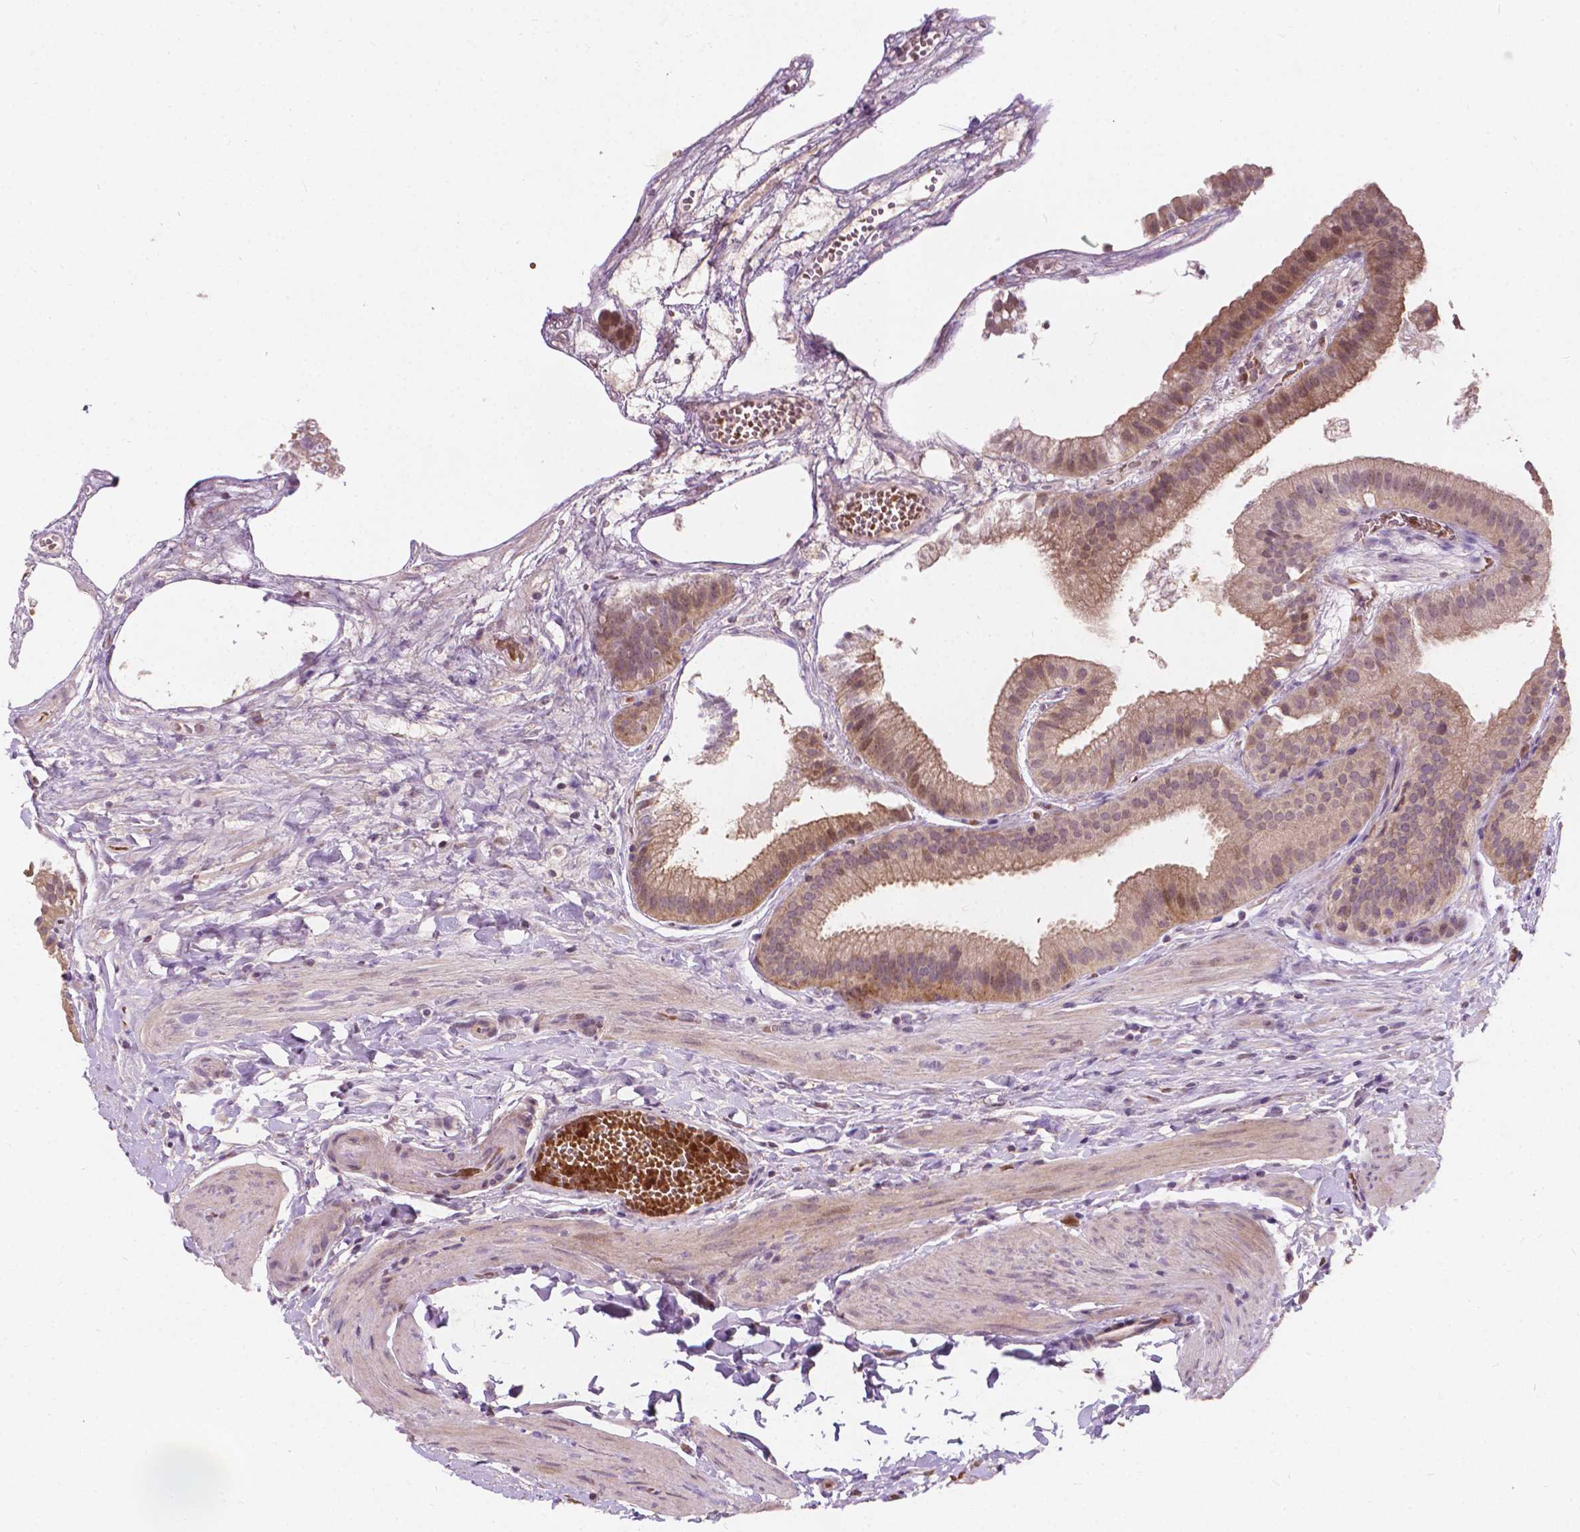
{"staining": {"intensity": "moderate", "quantity": ">75%", "location": "cytoplasmic/membranous"}, "tissue": "gallbladder", "cell_type": "Glandular cells", "image_type": "normal", "snomed": [{"axis": "morphology", "description": "Normal tissue, NOS"}, {"axis": "topography", "description": "Gallbladder"}], "caption": "High-power microscopy captured an immunohistochemistry histopathology image of normal gallbladder, revealing moderate cytoplasmic/membranous positivity in about >75% of glandular cells. Using DAB (brown) and hematoxylin (blue) stains, captured at high magnification using brightfield microscopy.", "gene": "DUSP16", "patient": {"sex": "female", "age": 63}}